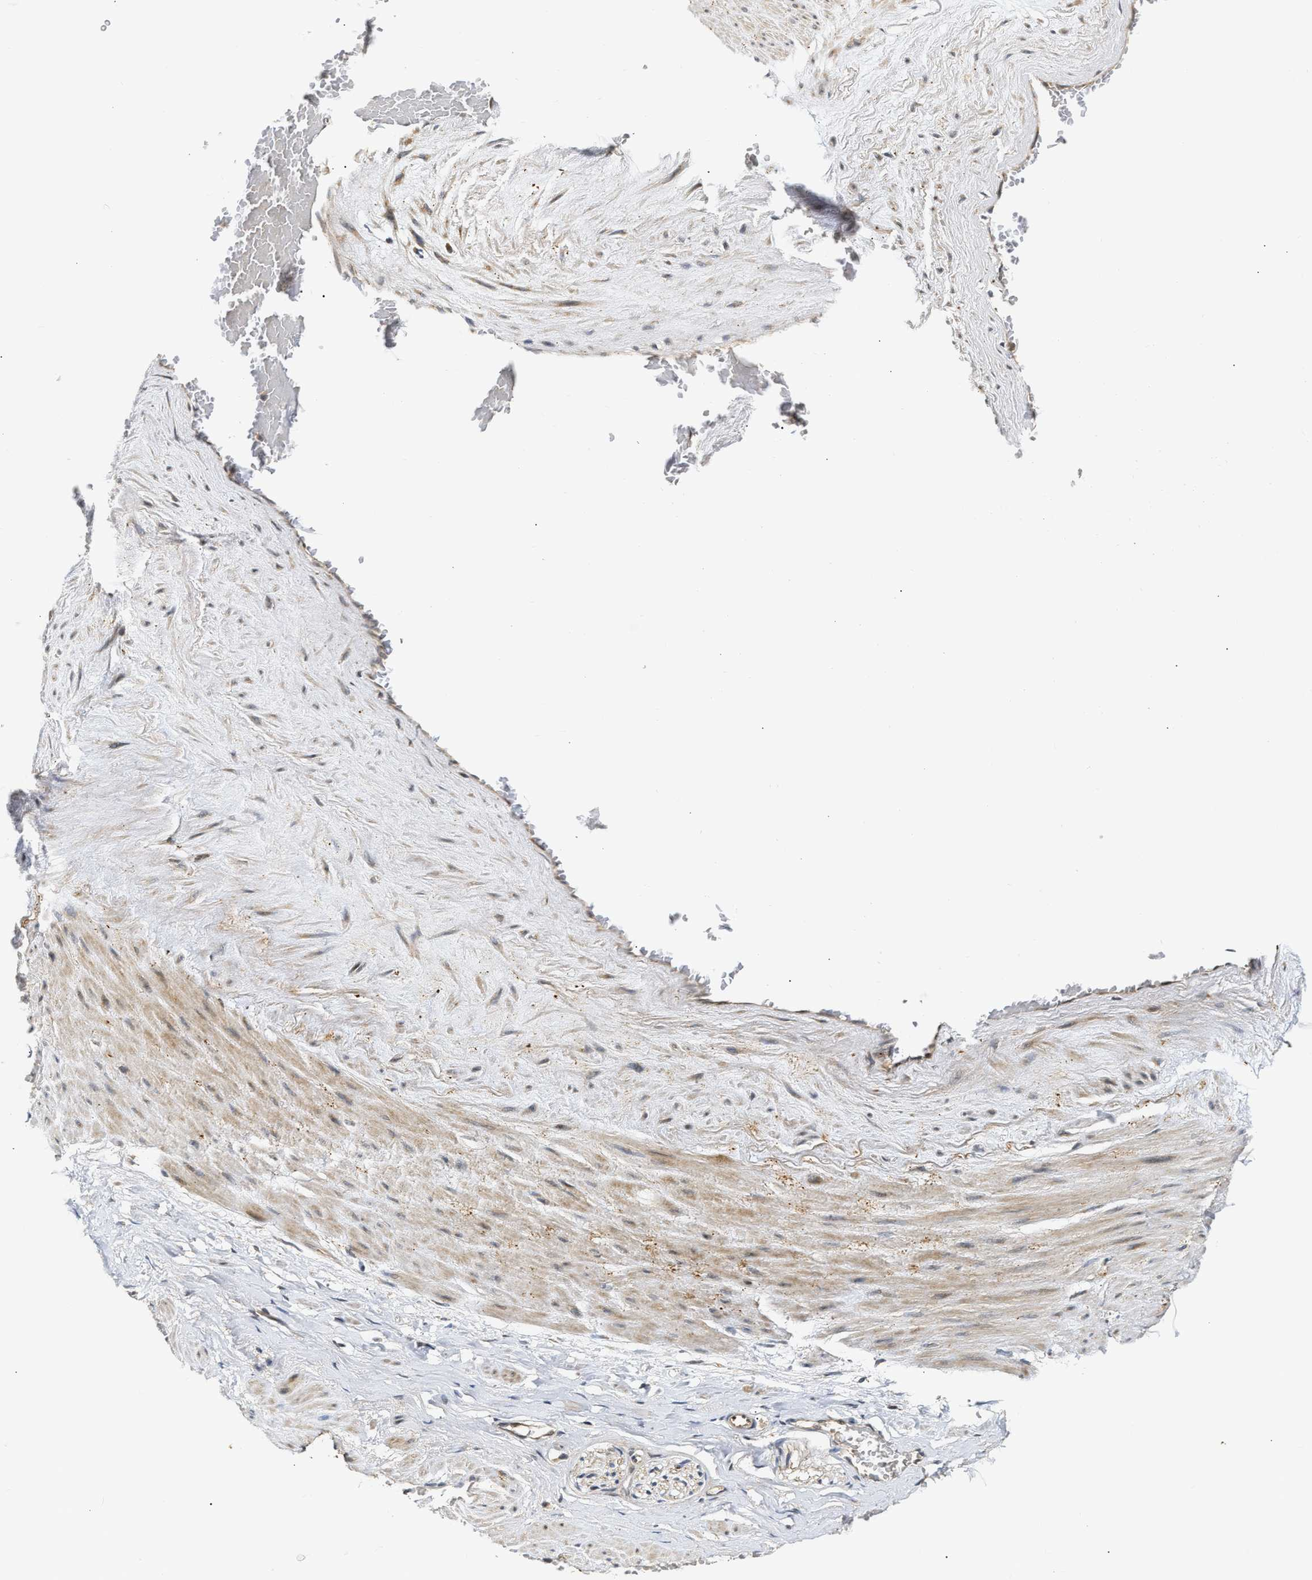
{"staining": {"intensity": "moderate", "quantity": ">75%", "location": "cytoplasmic/membranous"}, "tissue": "adipose tissue", "cell_type": "Adipocytes", "image_type": "normal", "snomed": [{"axis": "morphology", "description": "Normal tissue, NOS"}, {"axis": "topography", "description": "Soft tissue"}, {"axis": "topography", "description": "Vascular tissue"}], "caption": "Adipose tissue stained with immunohistochemistry shows moderate cytoplasmic/membranous positivity in about >75% of adipocytes. The staining was performed using DAB, with brown indicating positive protein expression. Nuclei are stained blue with hematoxylin.", "gene": "EXTL2", "patient": {"sex": "female", "age": 35}}